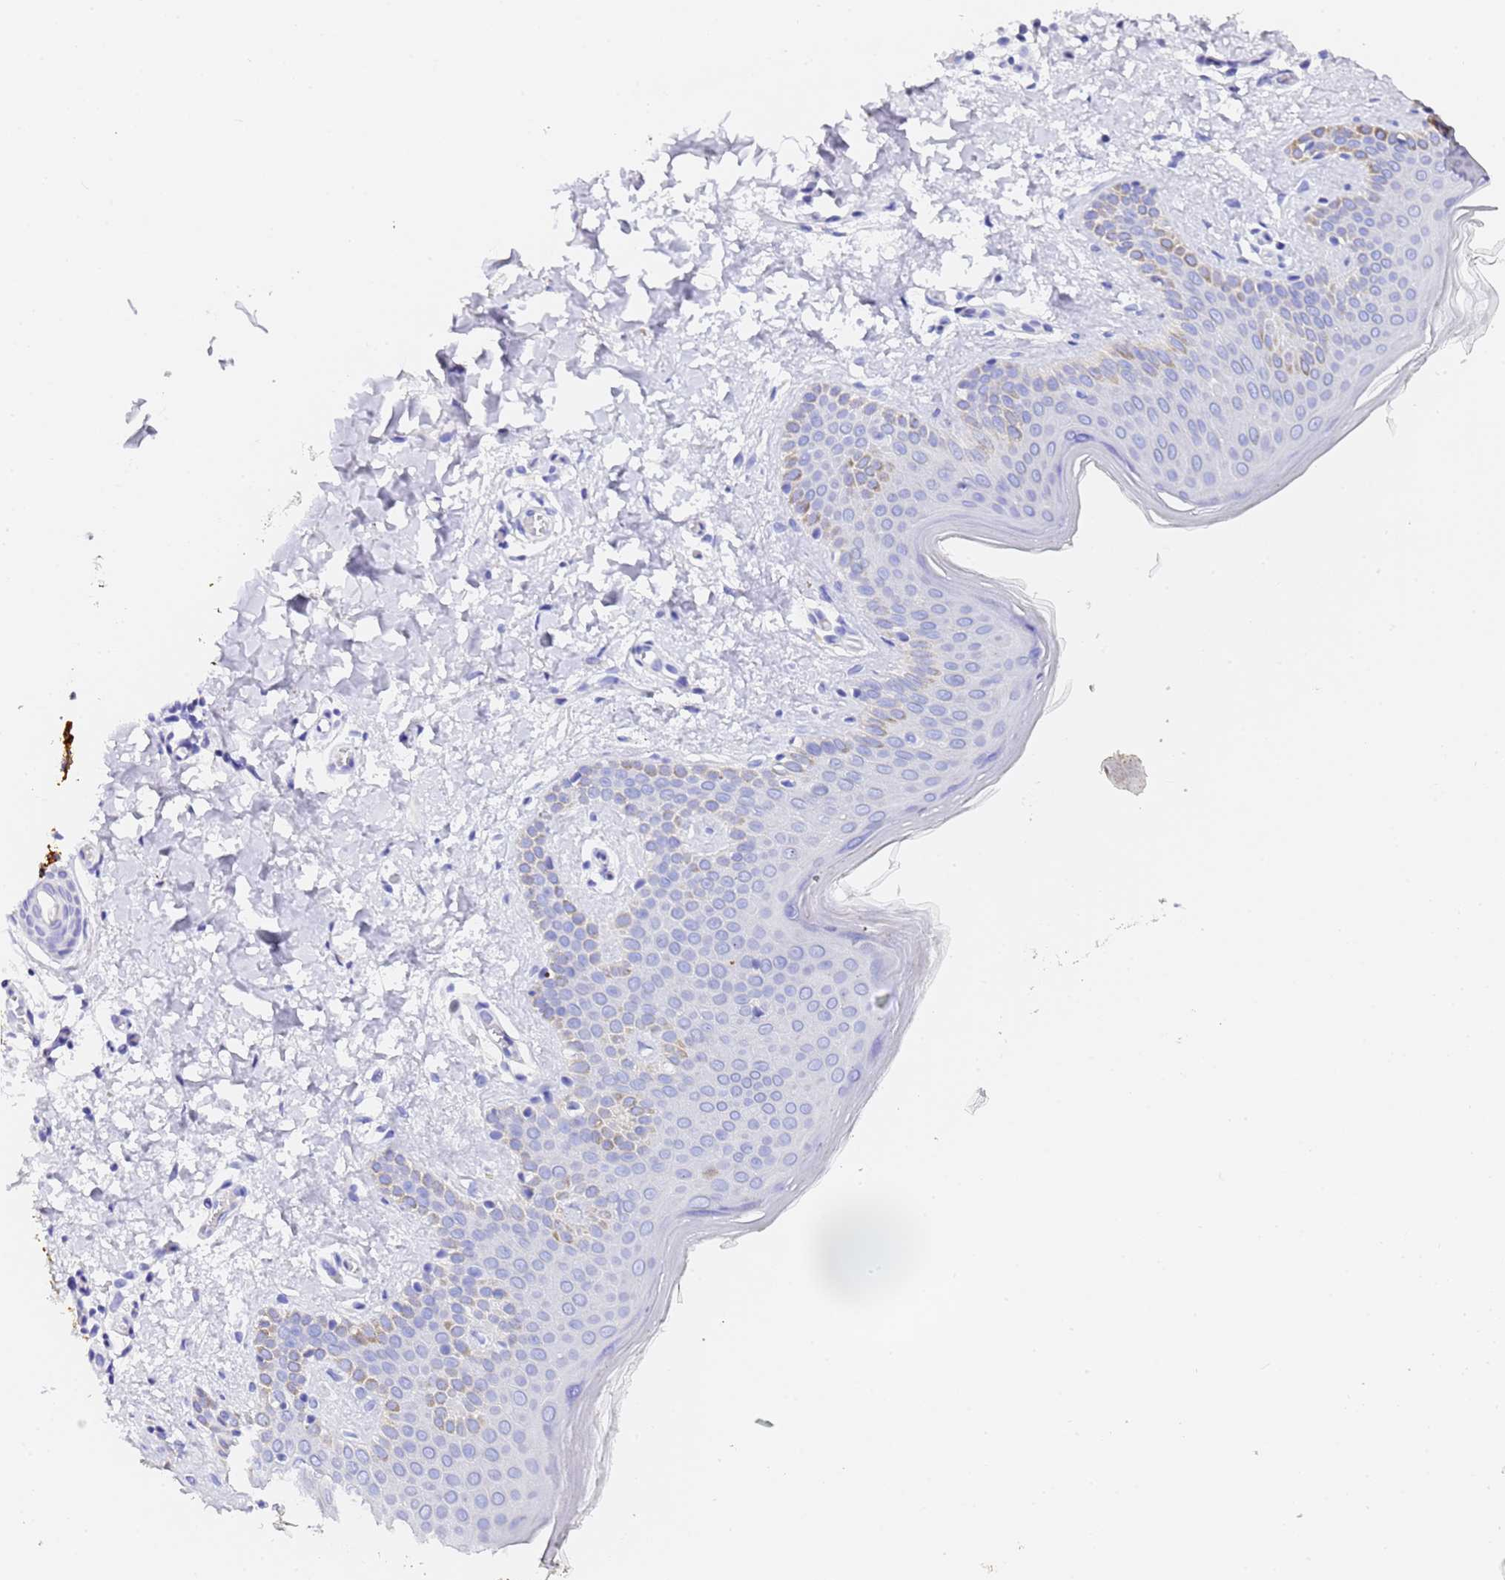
{"staining": {"intensity": "negative", "quantity": "none", "location": "none"}, "tissue": "skin", "cell_type": "Fibroblasts", "image_type": "normal", "snomed": [{"axis": "morphology", "description": "Normal tissue, NOS"}, {"axis": "topography", "description": "Skin"}], "caption": "The micrograph demonstrates no significant positivity in fibroblasts of skin.", "gene": "GABRA1", "patient": {"sex": "male", "age": 36}}